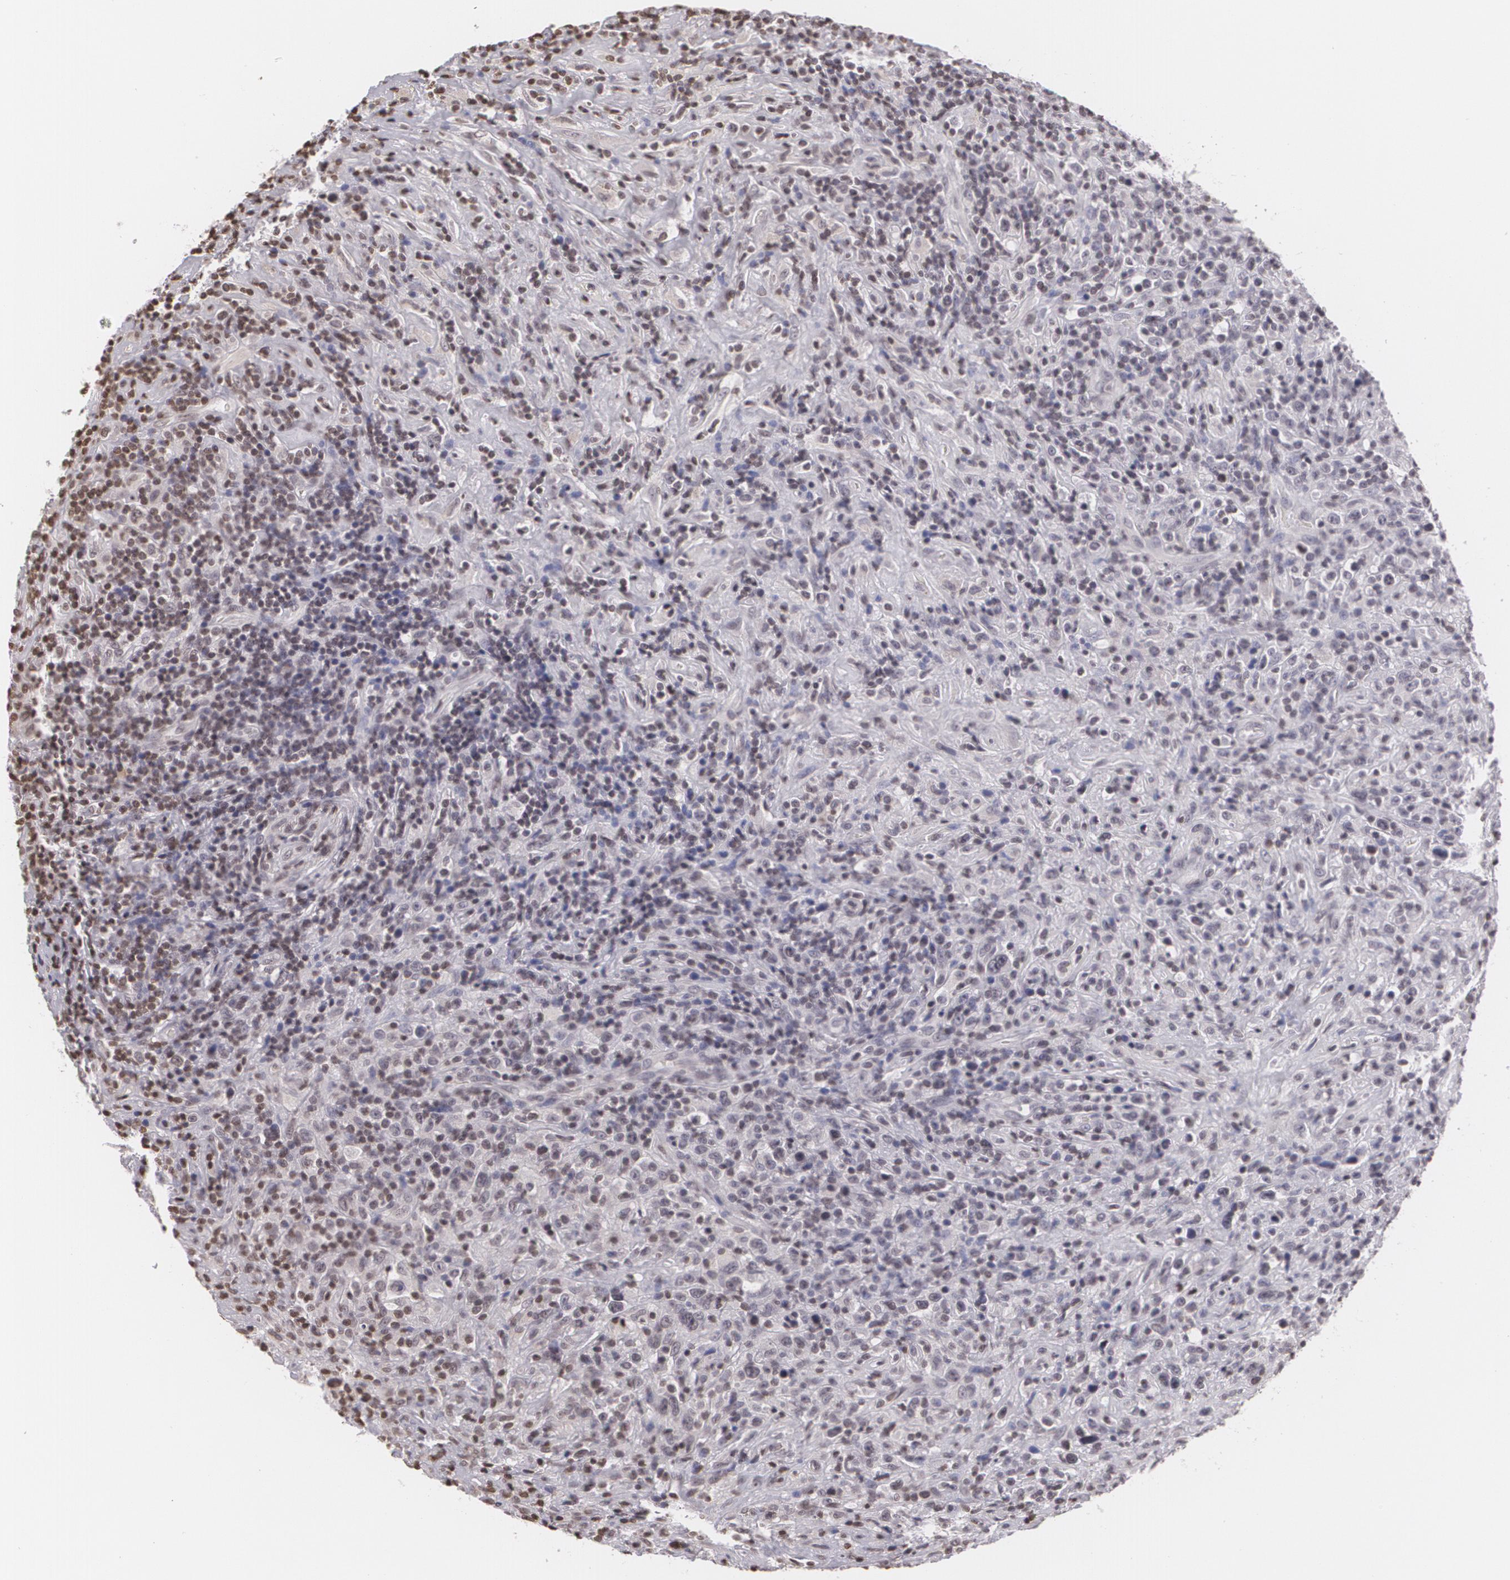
{"staining": {"intensity": "negative", "quantity": "none", "location": "none"}, "tissue": "lymphoma", "cell_type": "Tumor cells", "image_type": "cancer", "snomed": [{"axis": "morphology", "description": "Hodgkin's disease, NOS"}, {"axis": "topography", "description": "Lymph node"}], "caption": "A micrograph of lymphoma stained for a protein demonstrates no brown staining in tumor cells. Brightfield microscopy of immunohistochemistry (IHC) stained with DAB (3,3'-diaminobenzidine) (brown) and hematoxylin (blue), captured at high magnification.", "gene": "MUC1", "patient": {"sex": "male", "age": 46}}